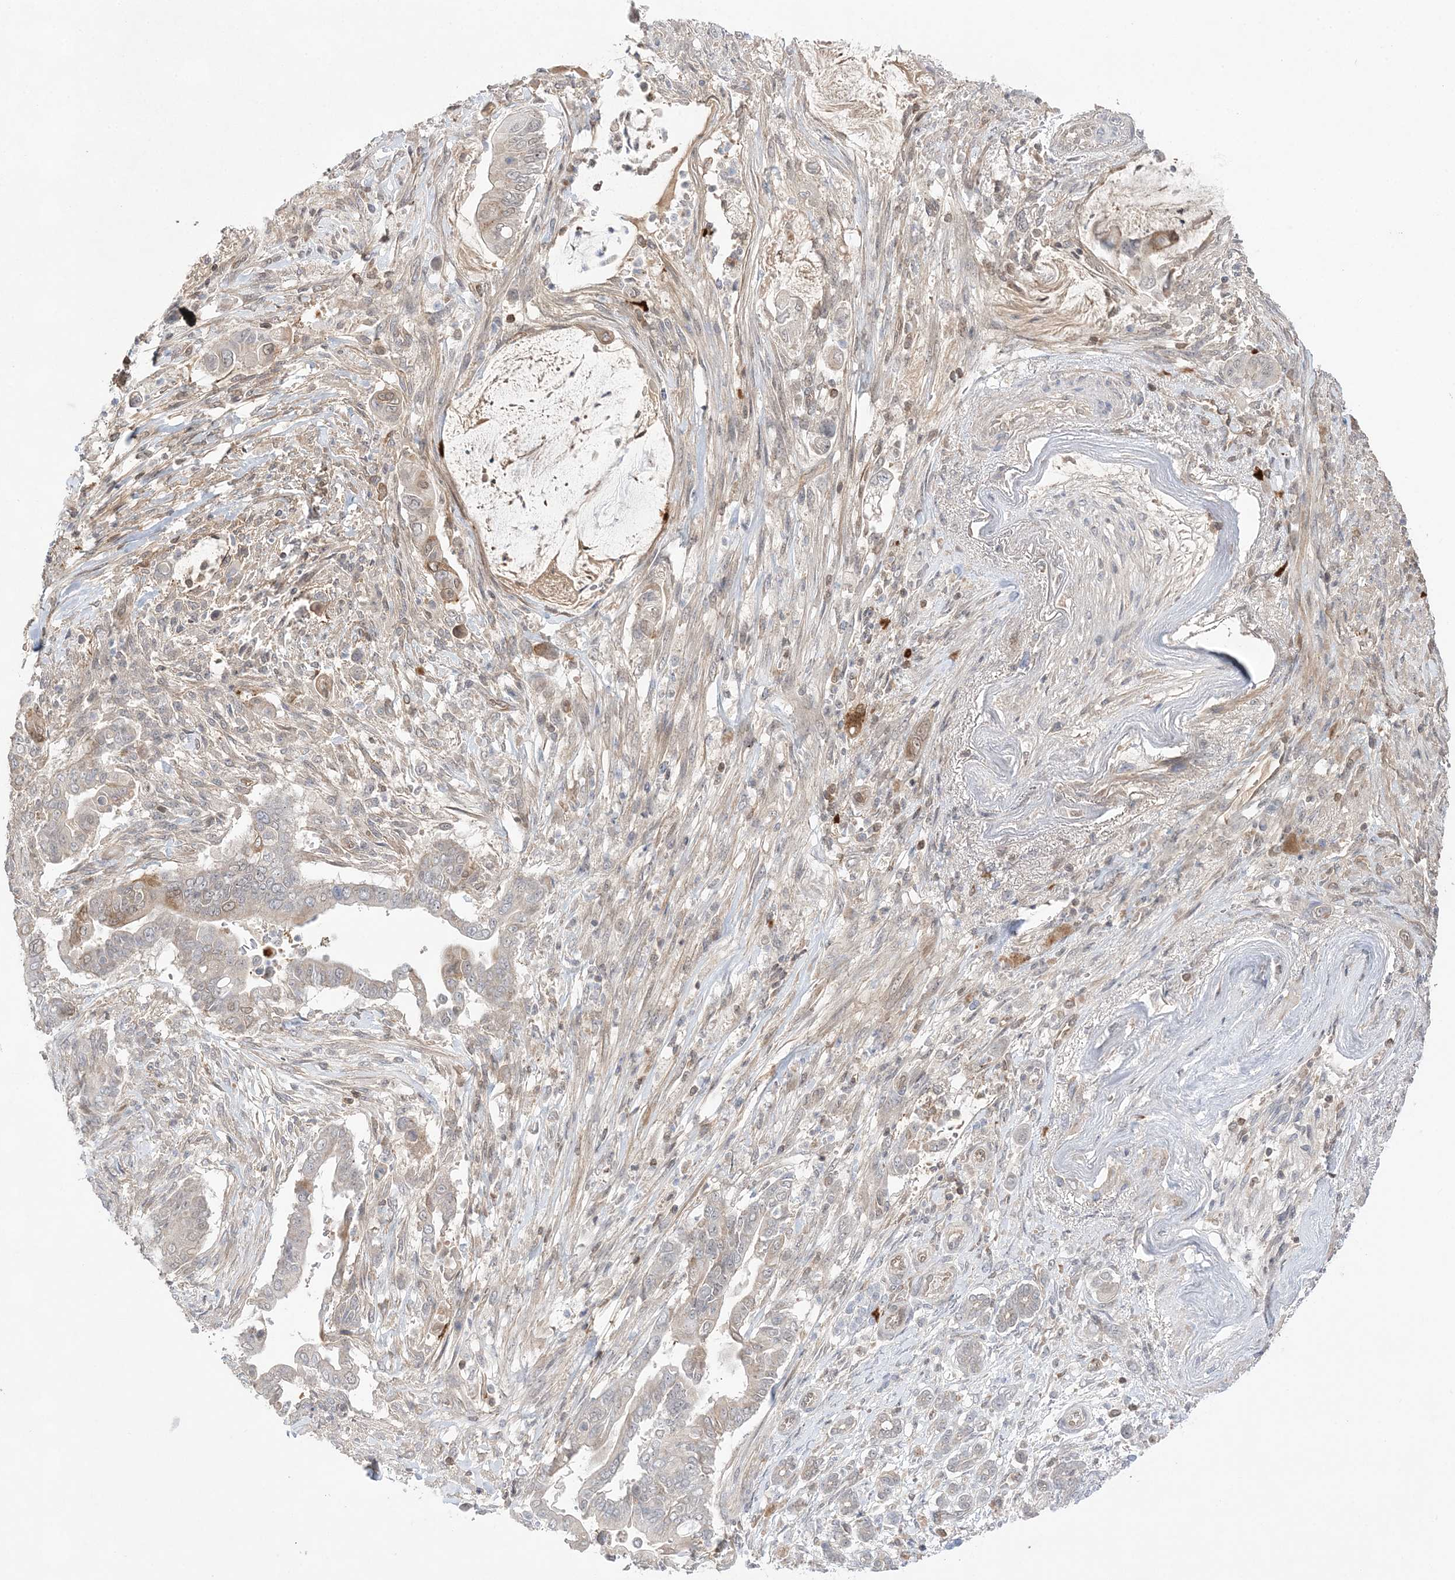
{"staining": {"intensity": "moderate", "quantity": "<25%", "location": "cytoplasmic/membranous"}, "tissue": "pancreatic cancer", "cell_type": "Tumor cells", "image_type": "cancer", "snomed": [{"axis": "morphology", "description": "Adenocarcinoma, NOS"}, {"axis": "topography", "description": "Pancreas"}], "caption": "Immunohistochemical staining of pancreatic cancer (adenocarcinoma) reveals moderate cytoplasmic/membranous protein staining in approximately <25% of tumor cells. Using DAB (3,3'-diaminobenzidine) (brown) and hematoxylin (blue) stains, captured at high magnification using brightfield microscopy.", "gene": "TMEM132B", "patient": {"sex": "male", "age": 68}}